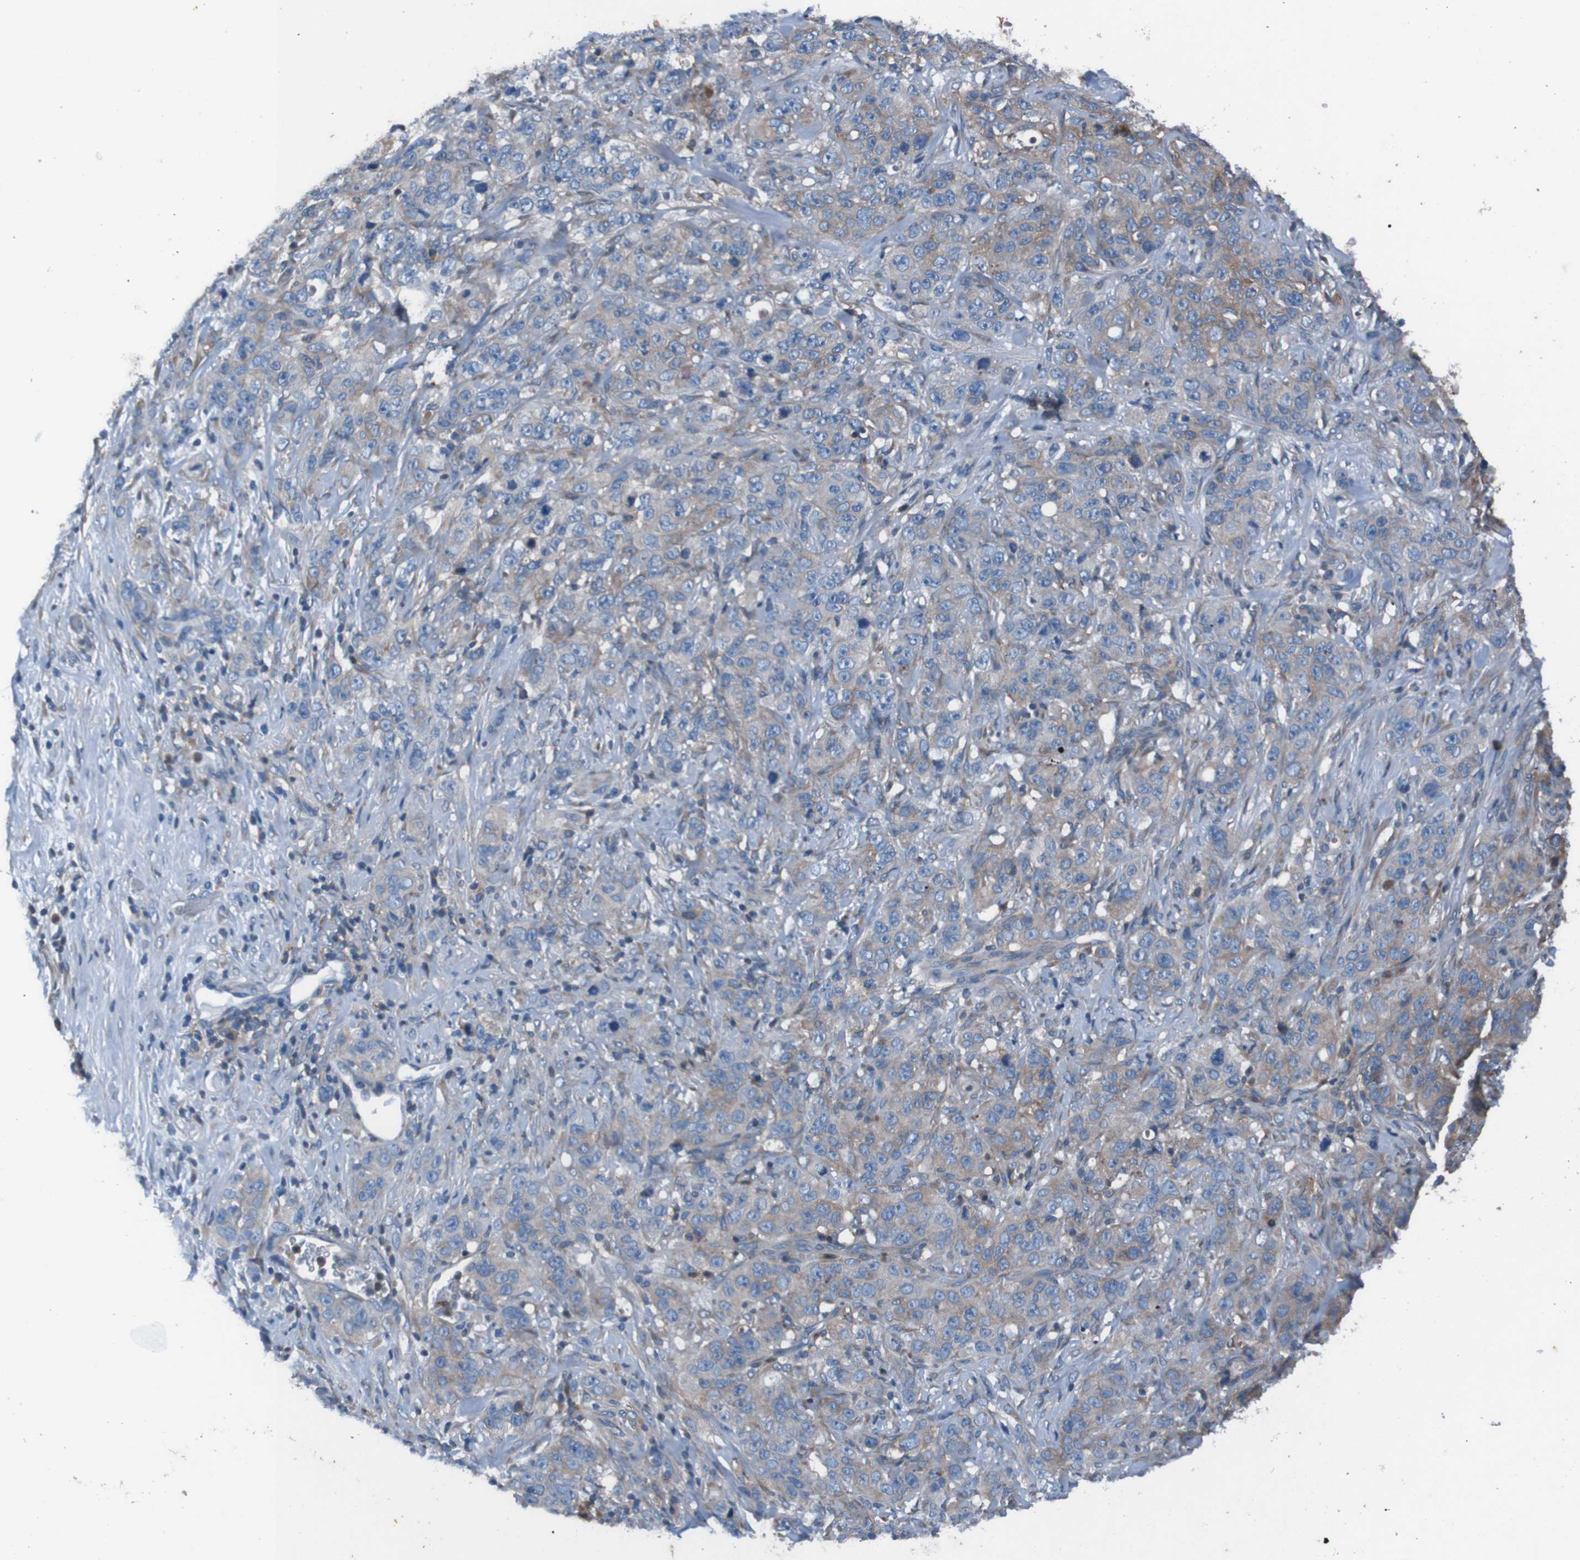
{"staining": {"intensity": "weak", "quantity": "25%-75%", "location": "cytoplasmic/membranous"}, "tissue": "stomach cancer", "cell_type": "Tumor cells", "image_type": "cancer", "snomed": [{"axis": "morphology", "description": "Adenocarcinoma, NOS"}, {"axis": "topography", "description": "Stomach"}], "caption": "There is low levels of weak cytoplasmic/membranous expression in tumor cells of stomach cancer (adenocarcinoma), as demonstrated by immunohistochemical staining (brown color).", "gene": "RAB5B", "patient": {"sex": "male", "age": 48}}